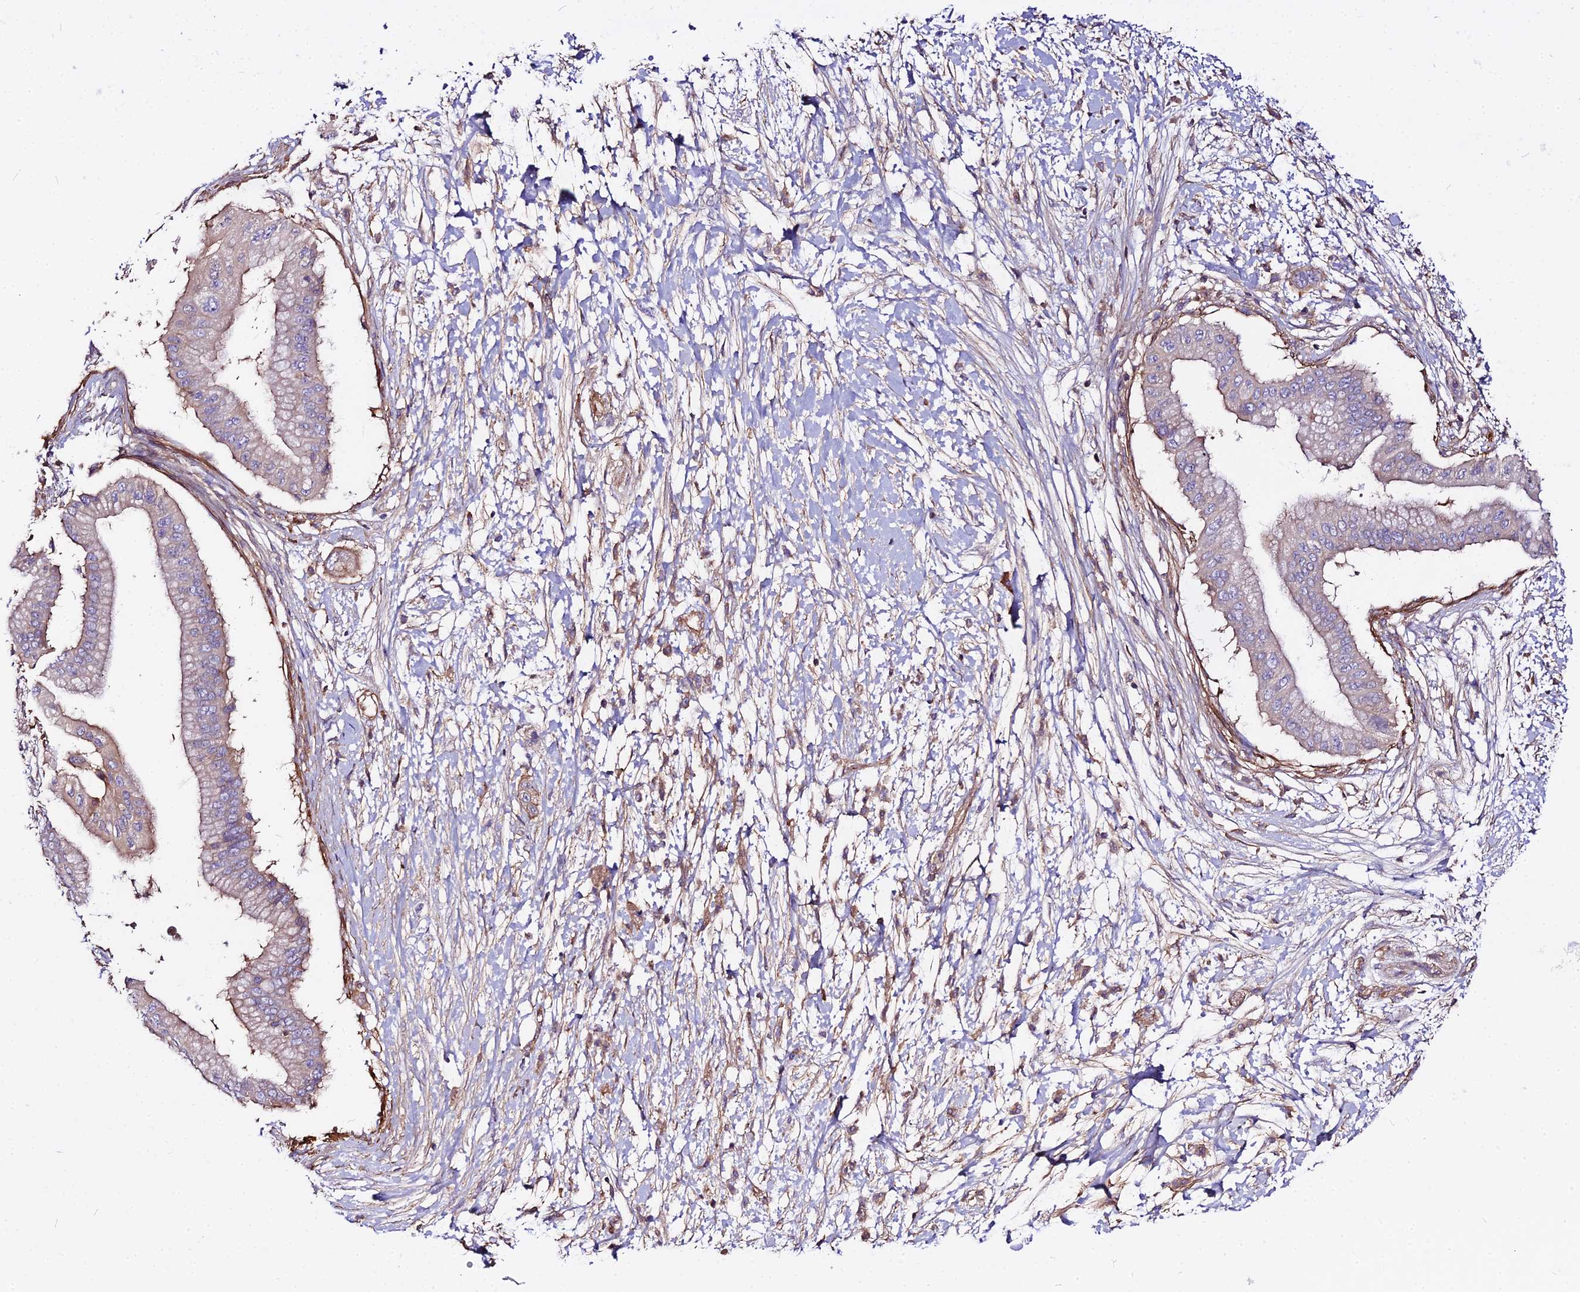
{"staining": {"intensity": "weak", "quantity": "<25%", "location": "cytoplasmic/membranous"}, "tissue": "pancreatic cancer", "cell_type": "Tumor cells", "image_type": "cancer", "snomed": [{"axis": "morphology", "description": "Adenocarcinoma, NOS"}, {"axis": "topography", "description": "Pancreas"}], "caption": "Adenocarcinoma (pancreatic) was stained to show a protein in brown. There is no significant positivity in tumor cells.", "gene": "GLYAT", "patient": {"sex": "male", "age": 68}}